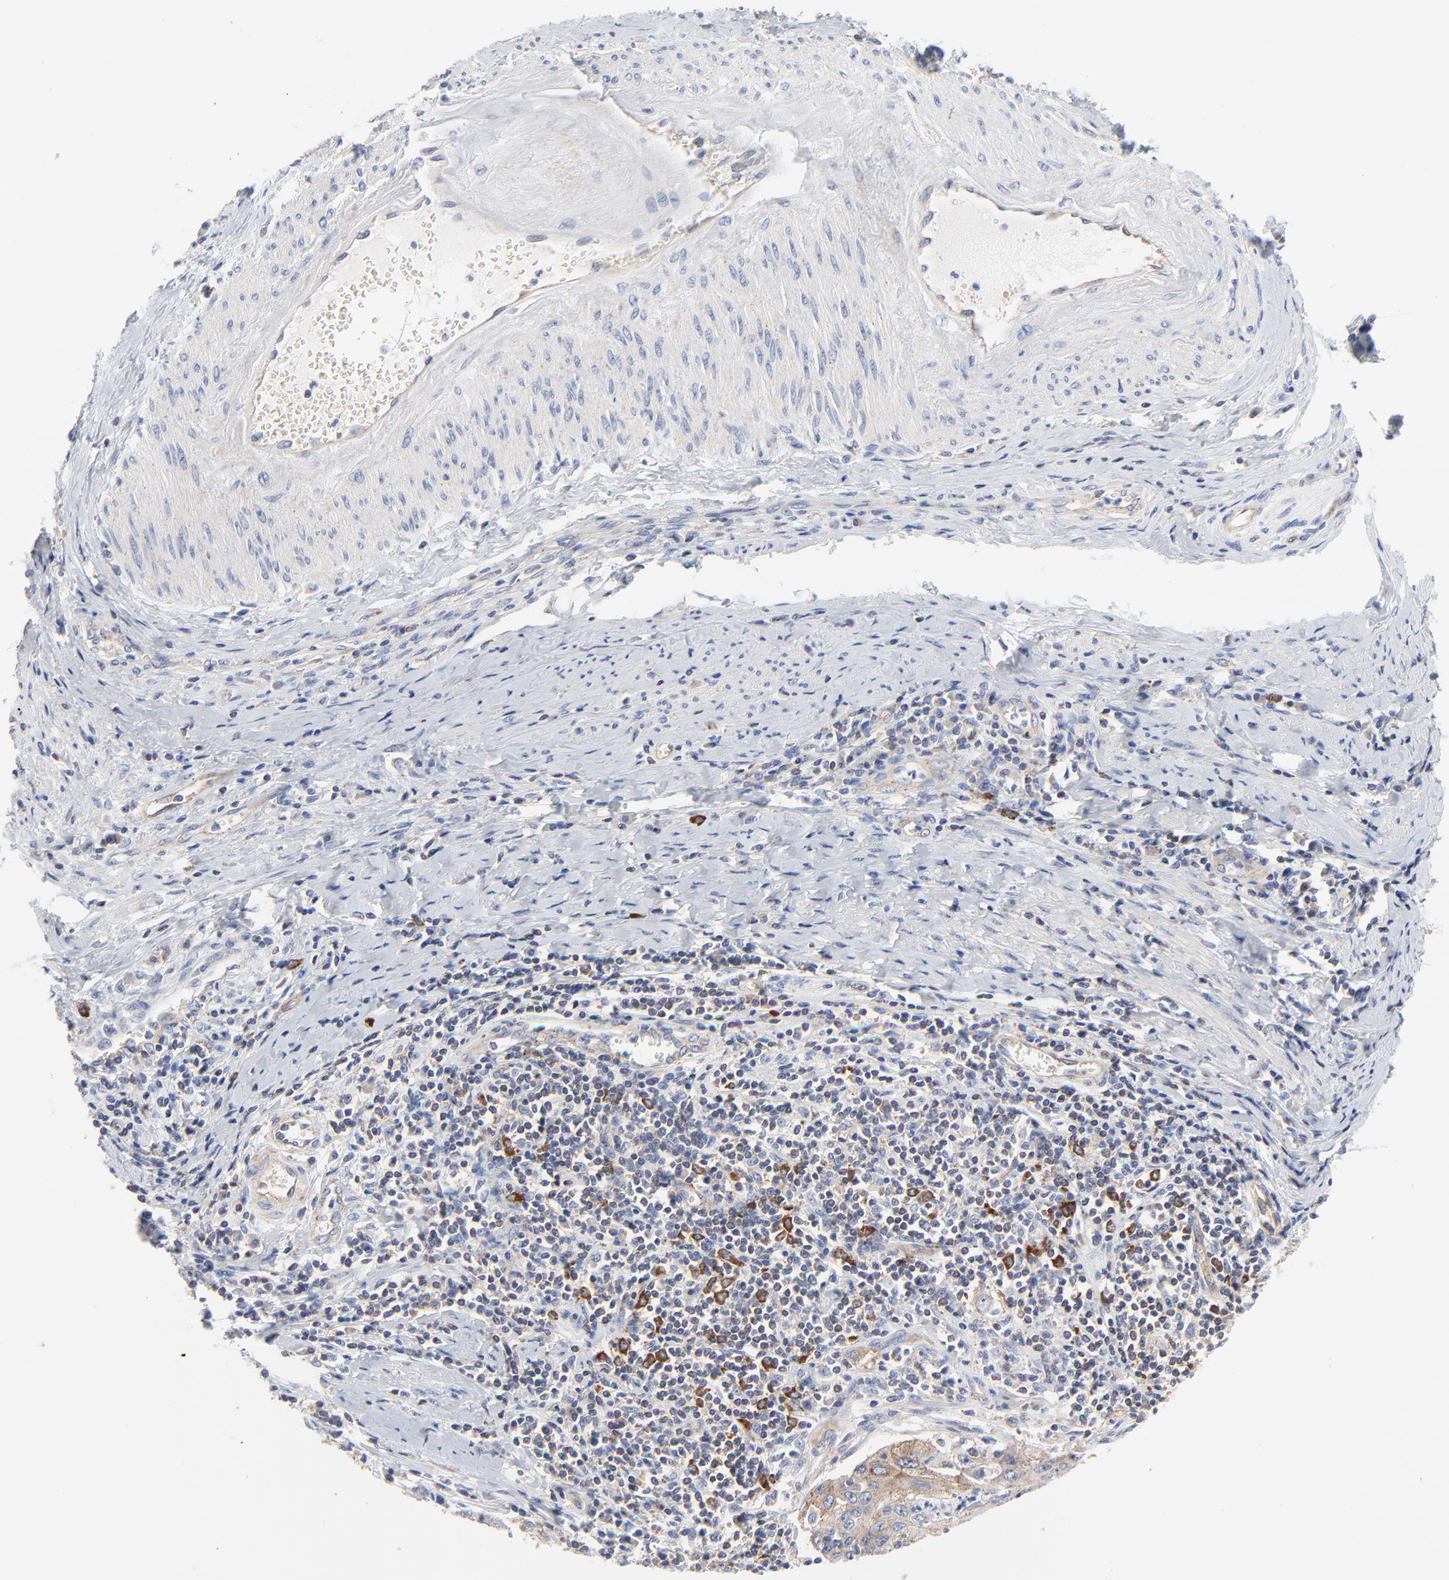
{"staining": {"intensity": "weak", "quantity": ">75%", "location": "cytoplasmic/membranous"}, "tissue": "cervical cancer", "cell_type": "Tumor cells", "image_type": "cancer", "snomed": [{"axis": "morphology", "description": "Squamous cell carcinoma, NOS"}, {"axis": "topography", "description": "Cervix"}], "caption": "An immunohistochemistry image of neoplastic tissue is shown. Protein staining in brown highlights weak cytoplasmic/membranous positivity in cervical squamous cell carcinoma within tumor cells.", "gene": "CD2AP", "patient": {"sex": "female", "age": 53}}